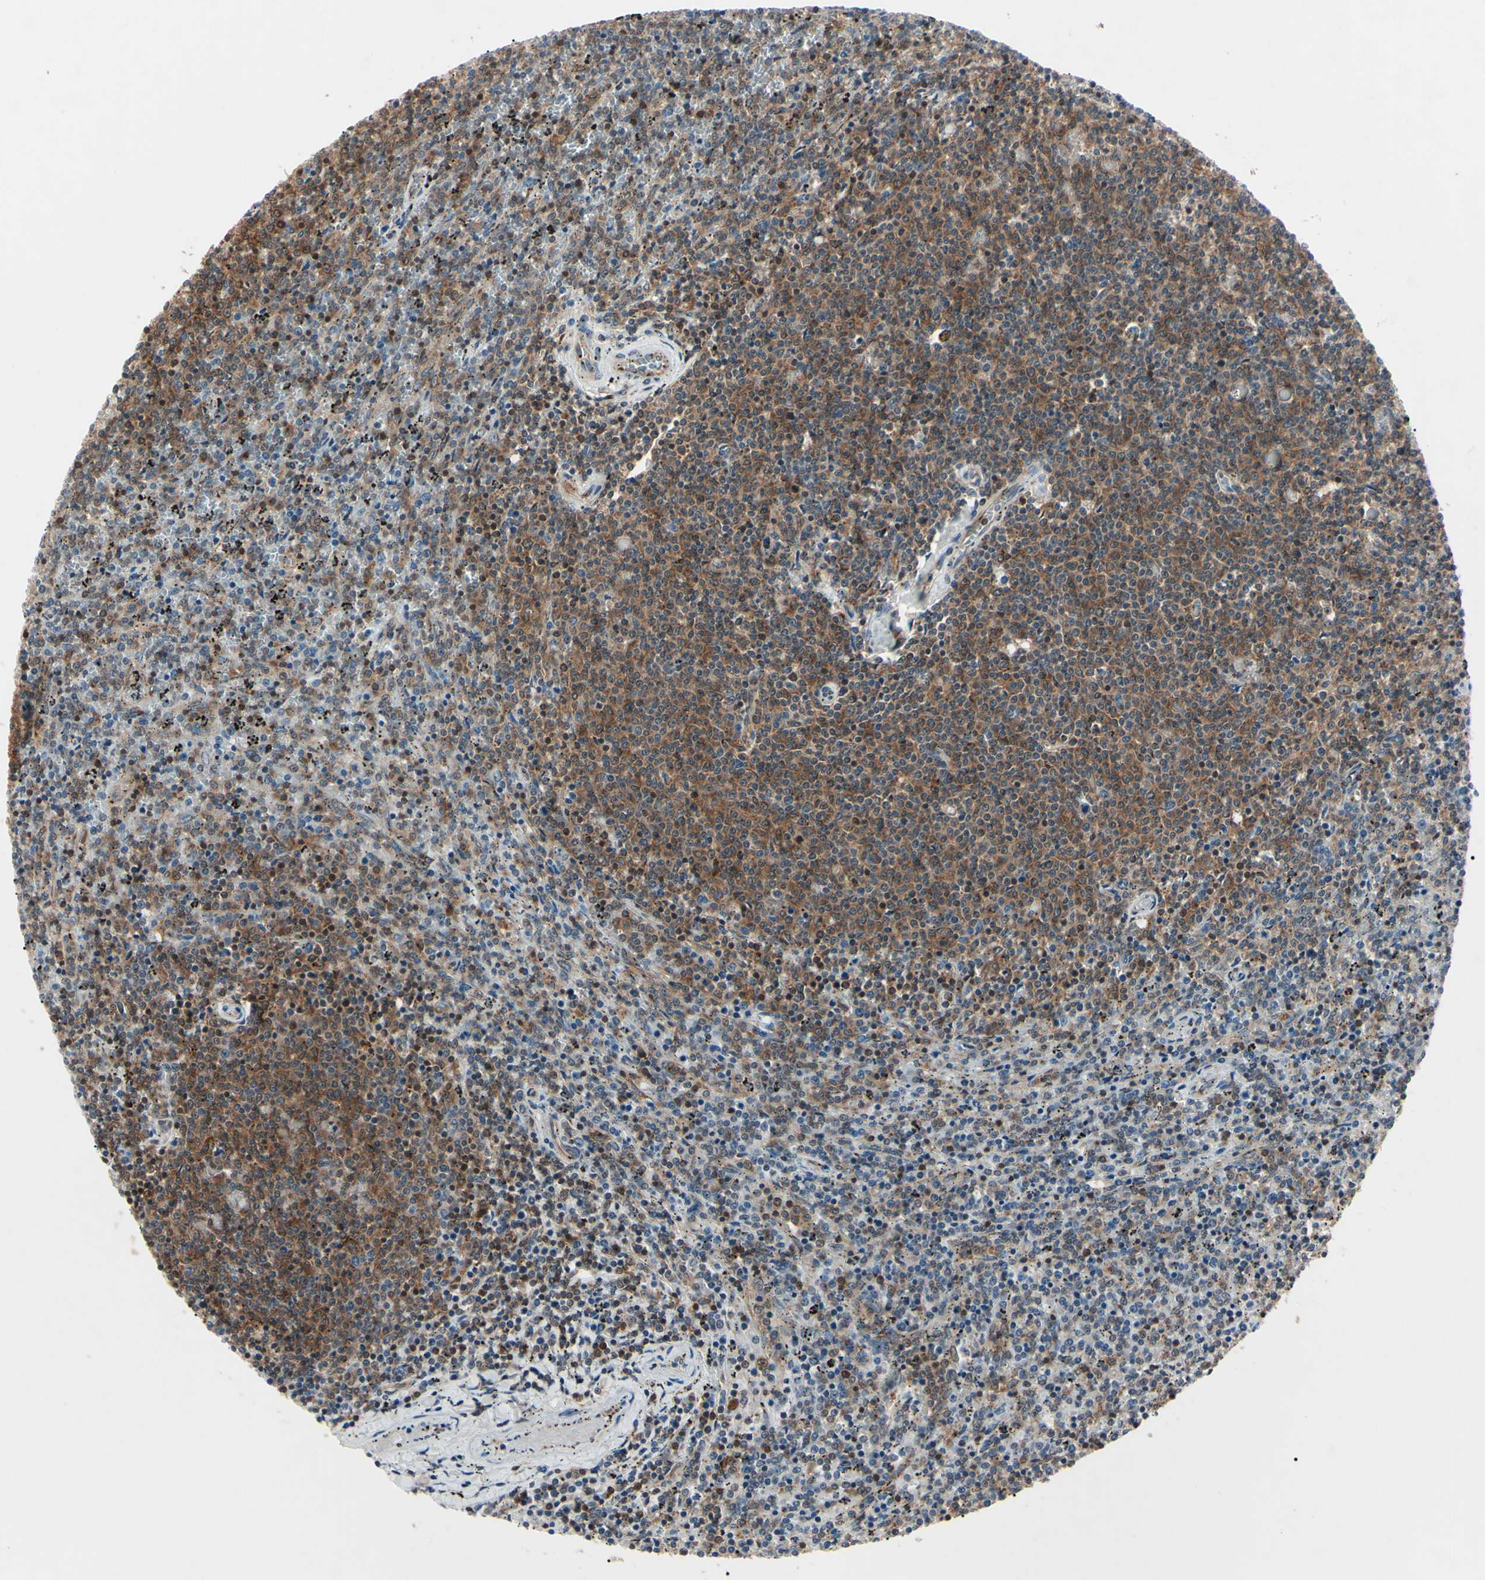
{"staining": {"intensity": "moderate", "quantity": "25%-75%", "location": "cytoplasmic/membranous"}, "tissue": "lymphoma", "cell_type": "Tumor cells", "image_type": "cancer", "snomed": [{"axis": "morphology", "description": "Malignant lymphoma, non-Hodgkin's type, Low grade"}, {"axis": "topography", "description": "Spleen"}], "caption": "Immunohistochemistry (IHC) of low-grade malignant lymphoma, non-Hodgkin's type exhibits medium levels of moderate cytoplasmic/membranous staining in about 25%-75% of tumor cells.", "gene": "MAPRE1", "patient": {"sex": "female", "age": 50}}